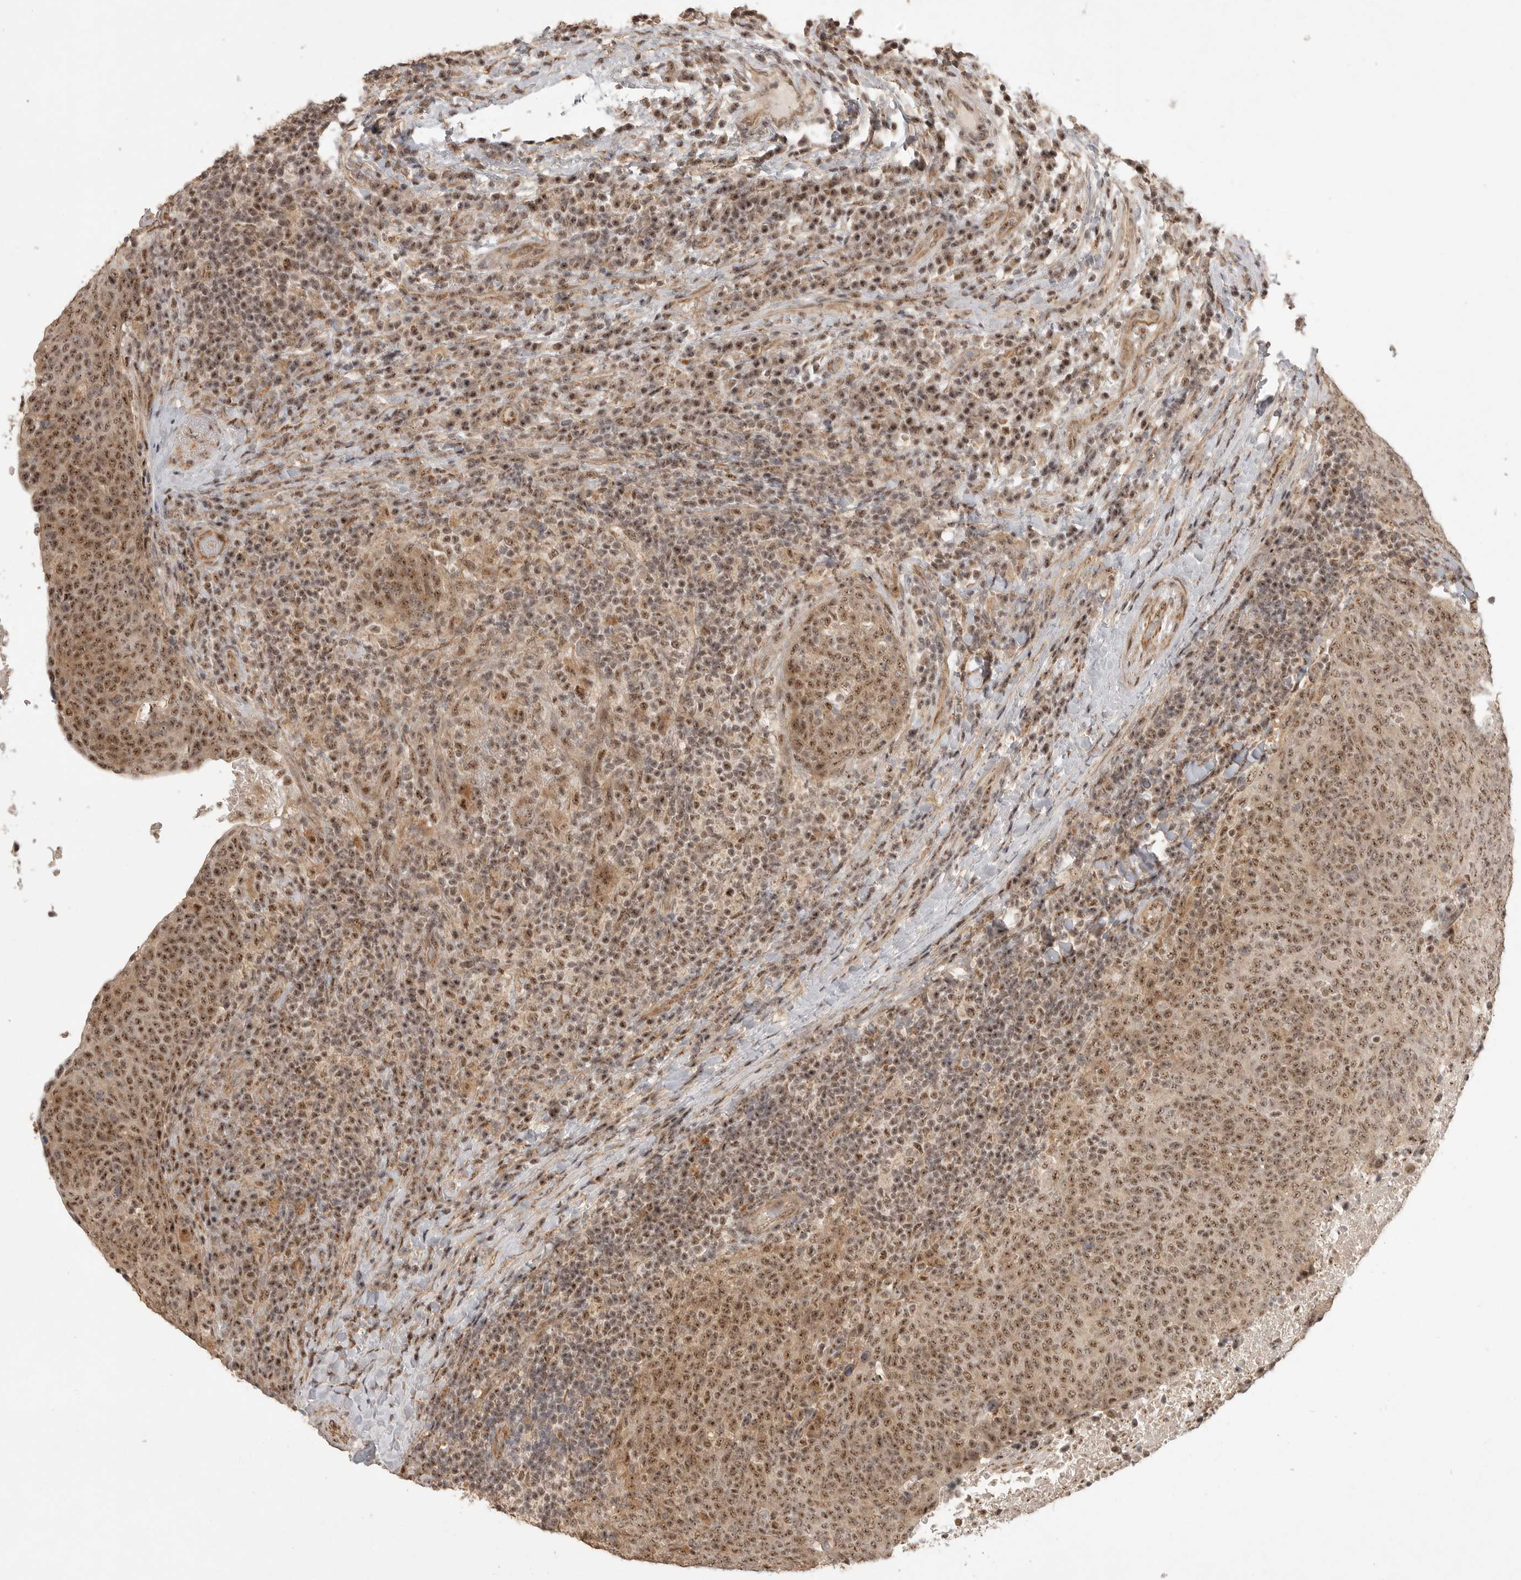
{"staining": {"intensity": "strong", "quantity": ">75%", "location": "nuclear"}, "tissue": "head and neck cancer", "cell_type": "Tumor cells", "image_type": "cancer", "snomed": [{"axis": "morphology", "description": "Squamous cell carcinoma, NOS"}, {"axis": "morphology", "description": "Squamous cell carcinoma, metastatic, NOS"}, {"axis": "topography", "description": "Lymph node"}, {"axis": "topography", "description": "Head-Neck"}], "caption": "DAB (3,3'-diaminobenzidine) immunohistochemical staining of human metastatic squamous cell carcinoma (head and neck) reveals strong nuclear protein staining in about >75% of tumor cells. The staining was performed using DAB to visualize the protein expression in brown, while the nuclei were stained in blue with hematoxylin (Magnification: 20x).", "gene": "POMP", "patient": {"sex": "male", "age": 62}}